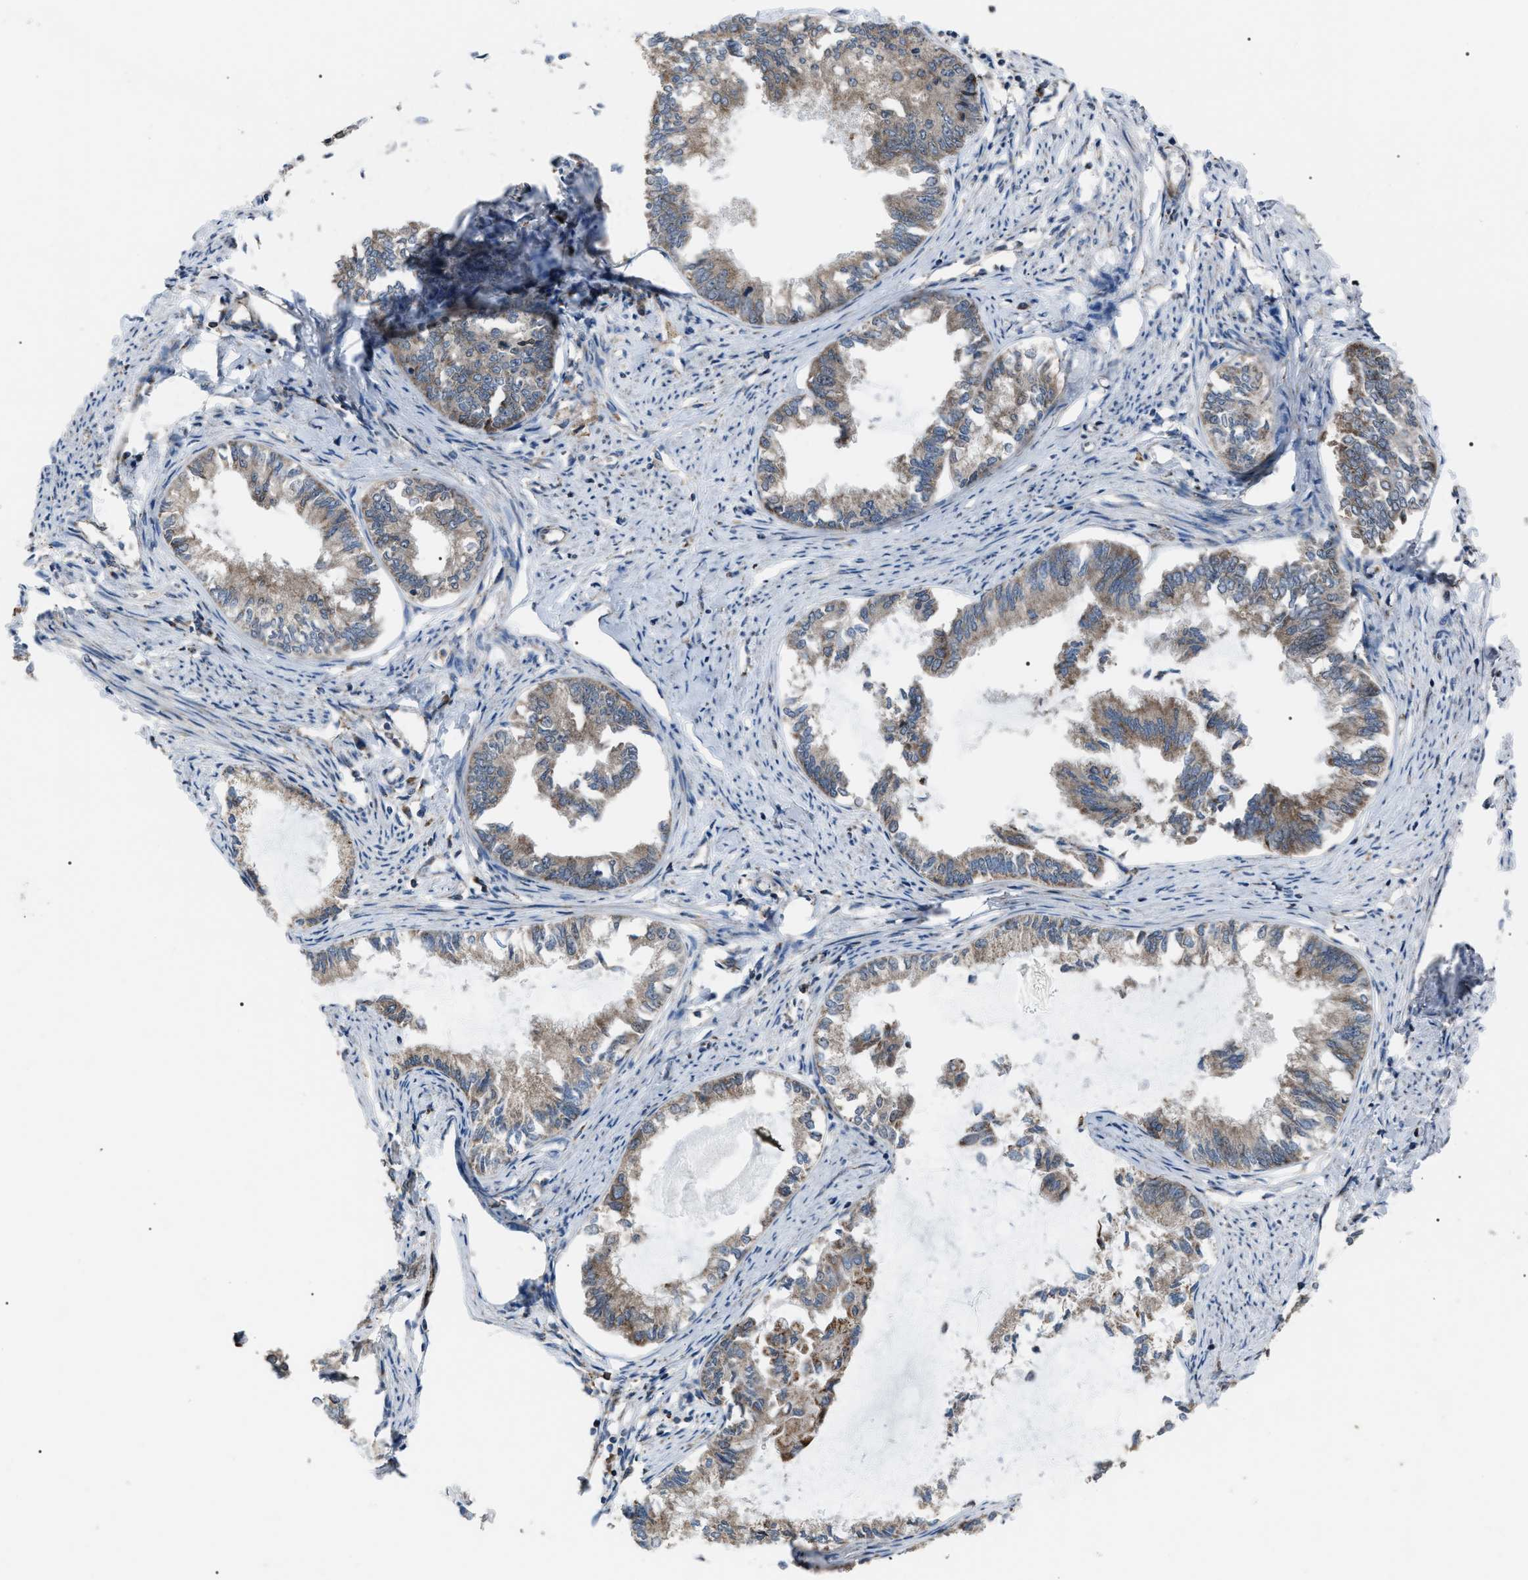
{"staining": {"intensity": "moderate", "quantity": ">75%", "location": "cytoplasmic/membranous"}, "tissue": "endometrial cancer", "cell_type": "Tumor cells", "image_type": "cancer", "snomed": [{"axis": "morphology", "description": "Adenocarcinoma, NOS"}, {"axis": "topography", "description": "Endometrium"}], "caption": "A high-resolution photomicrograph shows IHC staining of endometrial cancer (adenocarcinoma), which shows moderate cytoplasmic/membranous staining in about >75% of tumor cells.", "gene": "AGO2", "patient": {"sex": "female", "age": 86}}